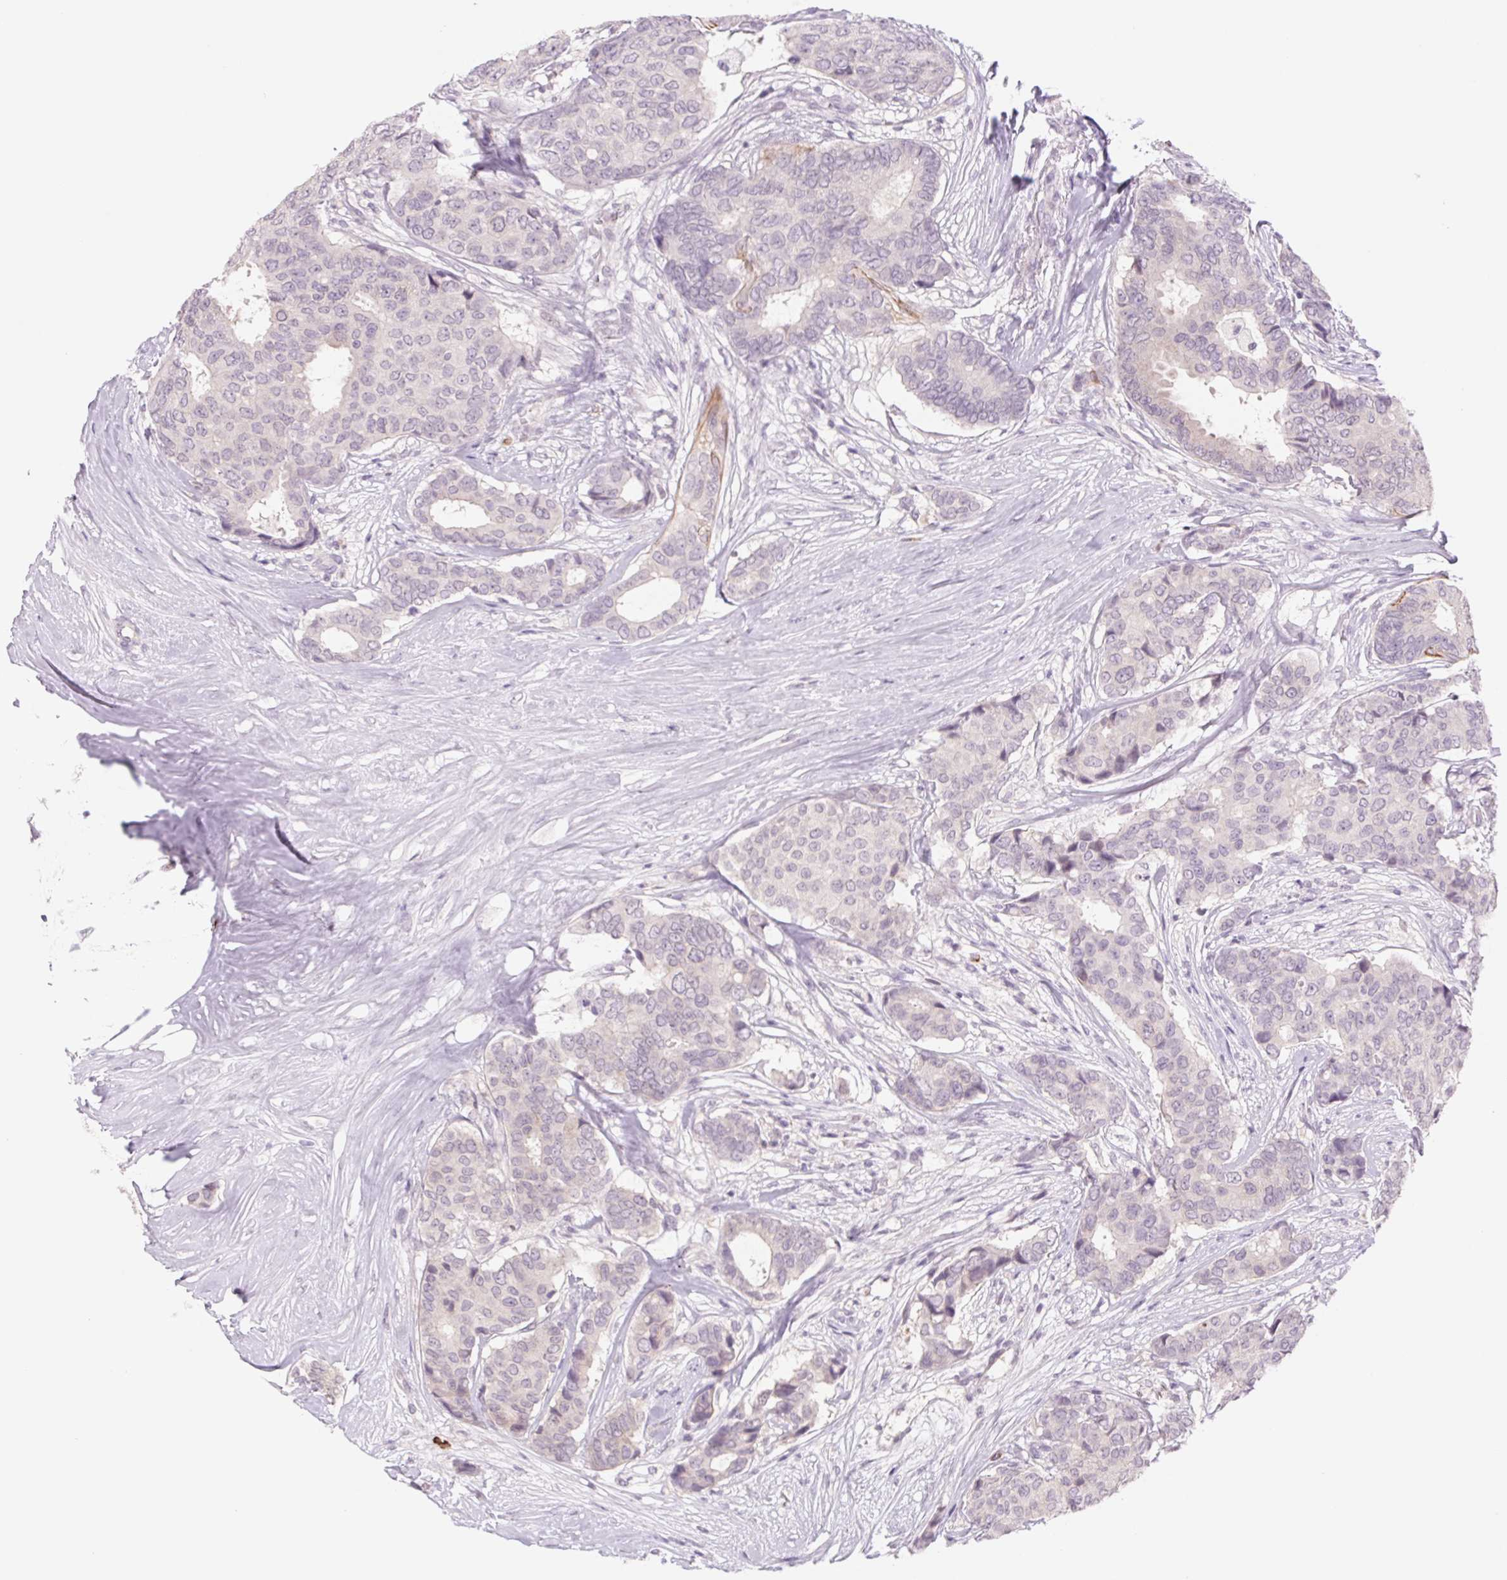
{"staining": {"intensity": "negative", "quantity": "none", "location": "none"}, "tissue": "breast cancer", "cell_type": "Tumor cells", "image_type": "cancer", "snomed": [{"axis": "morphology", "description": "Duct carcinoma"}, {"axis": "topography", "description": "Breast"}], "caption": "A high-resolution histopathology image shows IHC staining of breast cancer, which displays no significant staining in tumor cells.", "gene": "KRT1", "patient": {"sex": "female", "age": 75}}